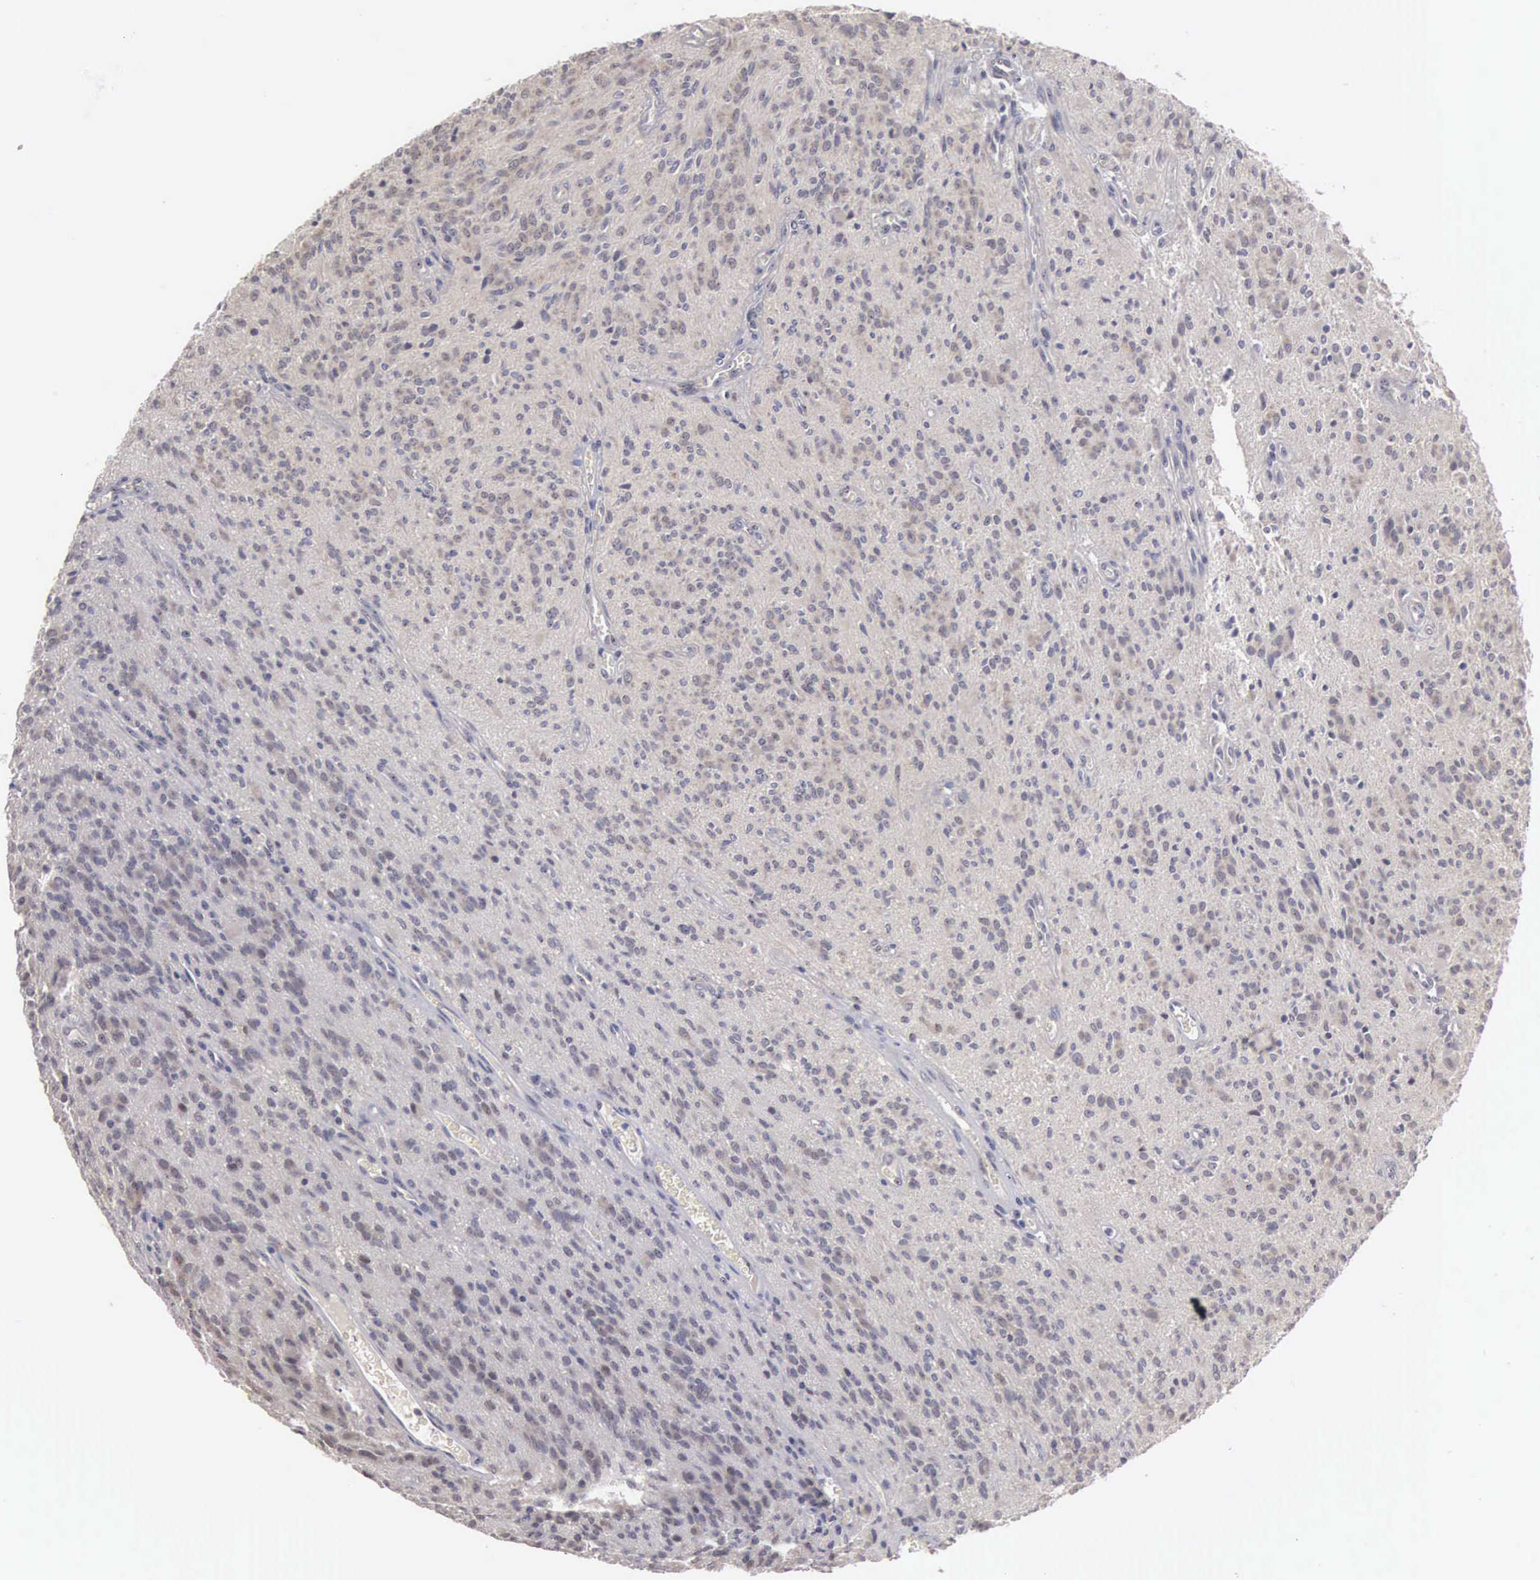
{"staining": {"intensity": "negative", "quantity": "none", "location": "none"}, "tissue": "glioma", "cell_type": "Tumor cells", "image_type": "cancer", "snomed": [{"axis": "morphology", "description": "Glioma, malignant, Low grade"}, {"axis": "topography", "description": "Brain"}], "caption": "This is a photomicrograph of immunohistochemistry (IHC) staining of malignant glioma (low-grade), which shows no positivity in tumor cells.", "gene": "AMN", "patient": {"sex": "female", "age": 15}}